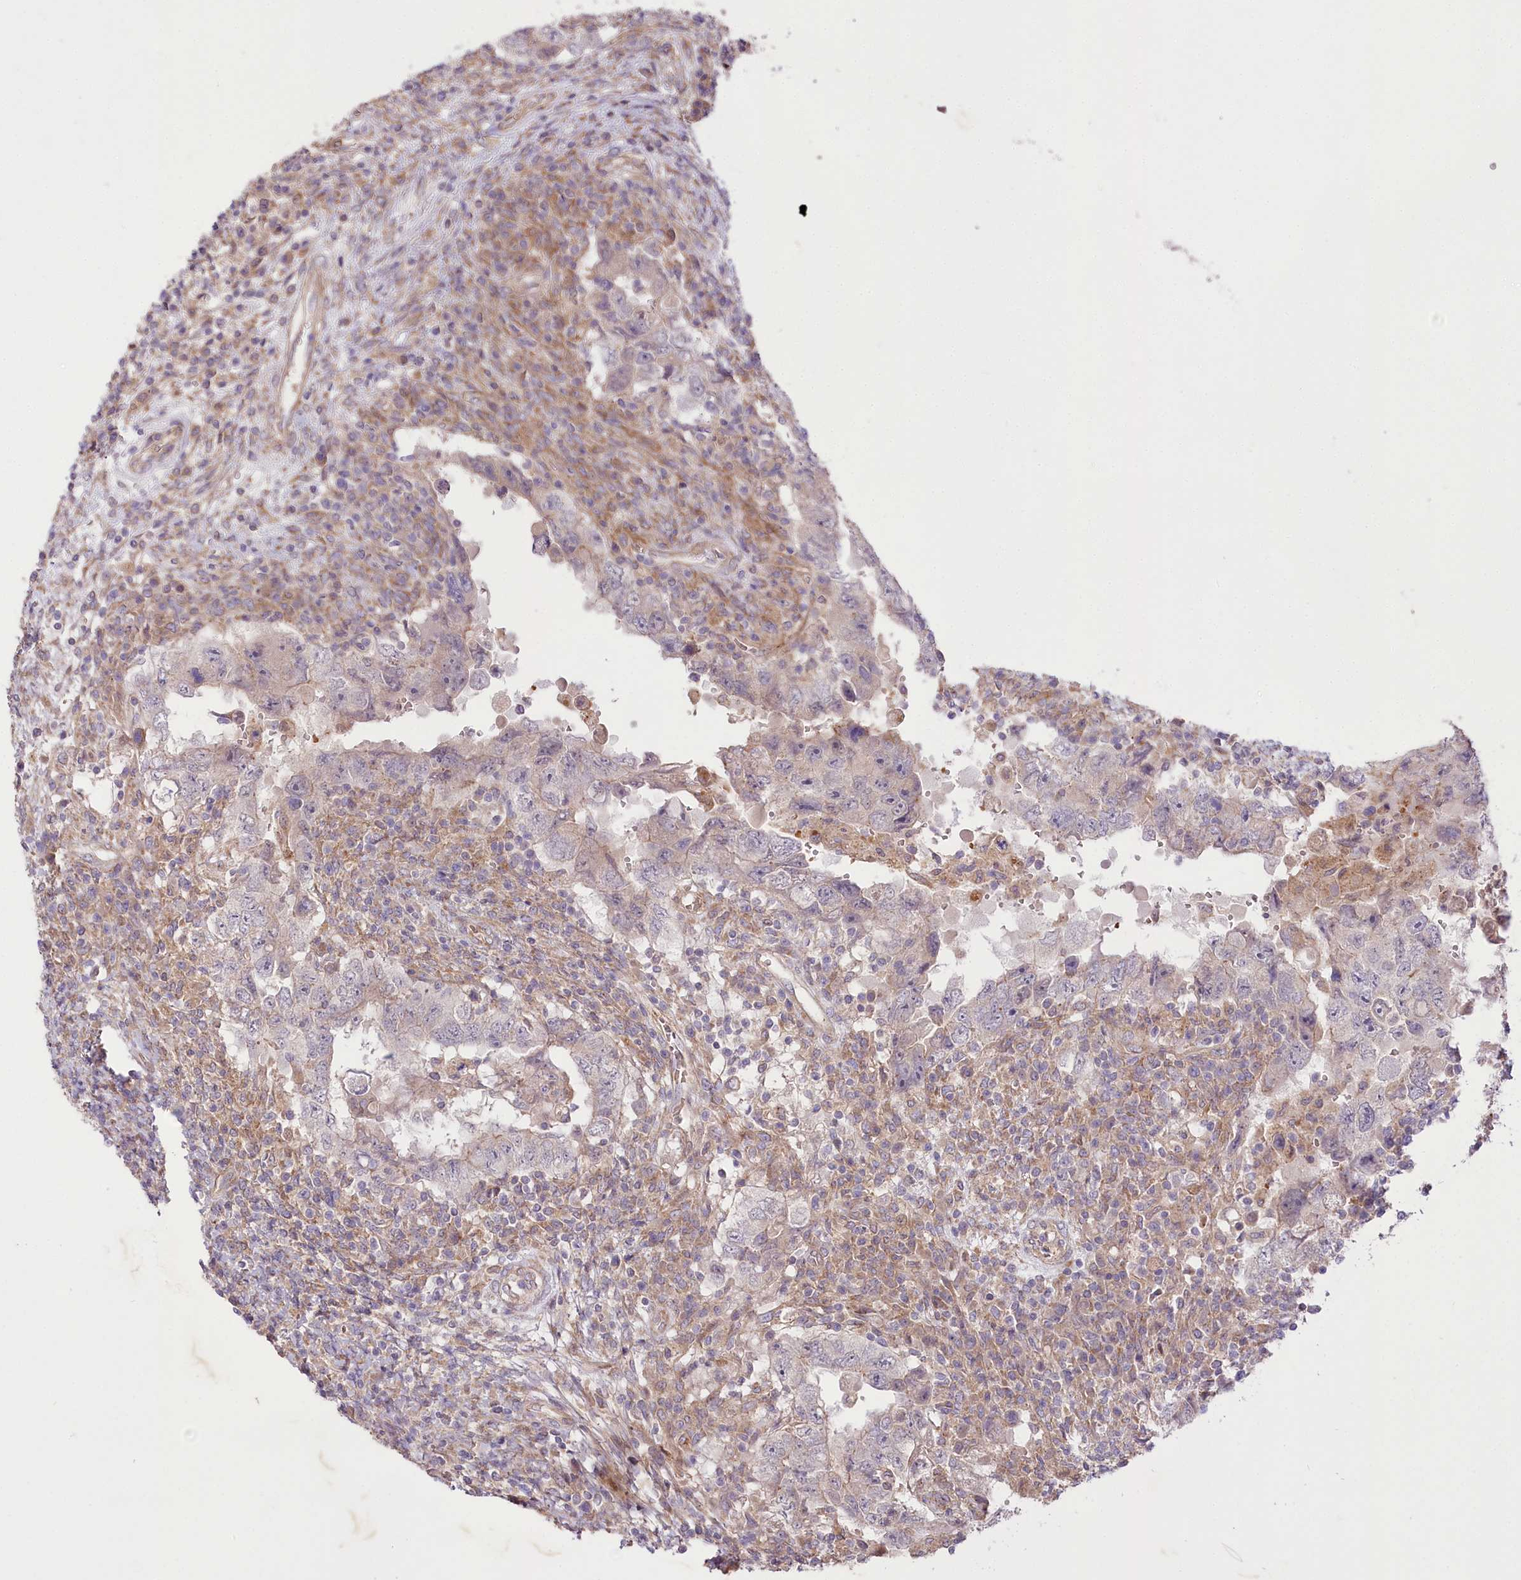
{"staining": {"intensity": "negative", "quantity": "none", "location": "none"}, "tissue": "testis cancer", "cell_type": "Tumor cells", "image_type": "cancer", "snomed": [{"axis": "morphology", "description": "Carcinoma, Embryonal, NOS"}, {"axis": "topography", "description": "Testis"}], "caption": "Human testis cancer stained for a protein using immunohistochemistry (IHC) shows no expression in tumor cells.", "gene": "TRUB1", "patient": {"sex": "male", "age": 26}}